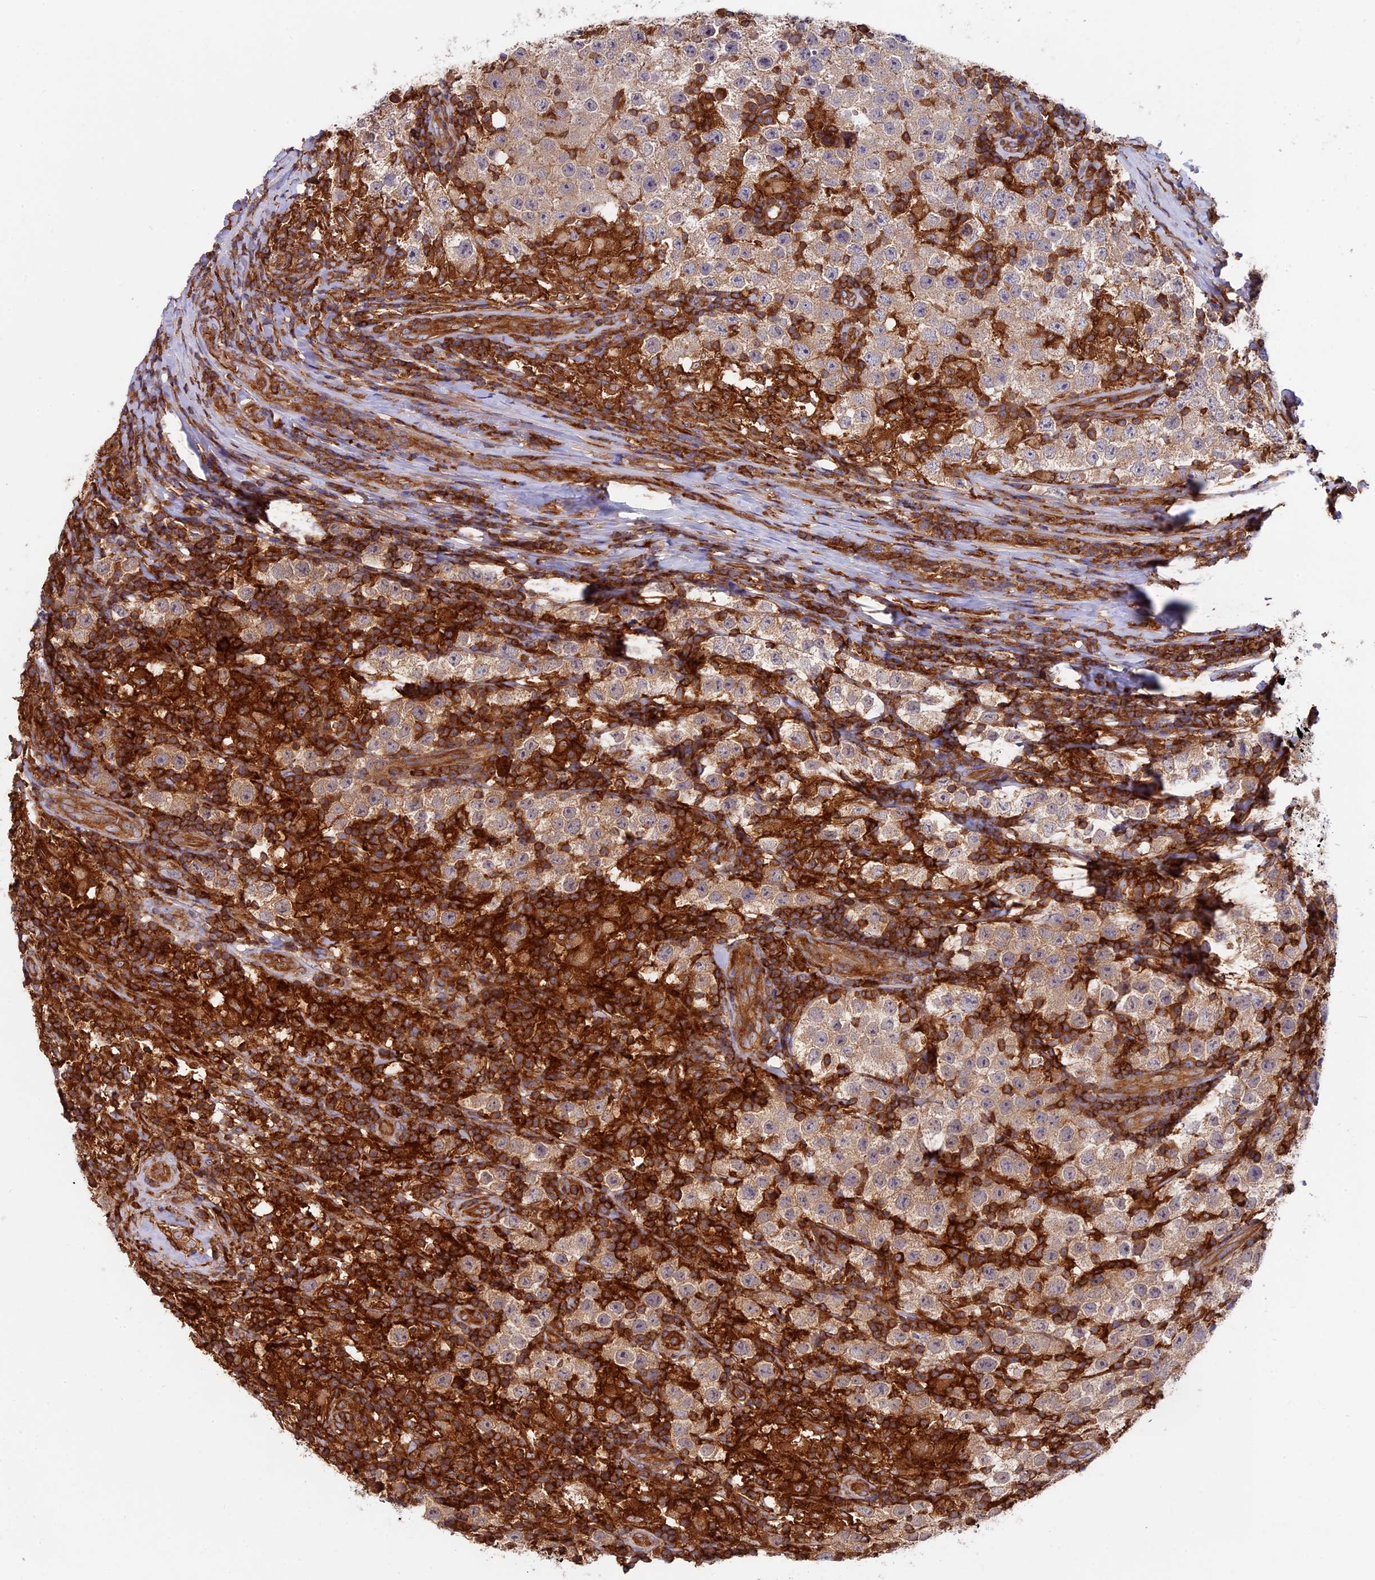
{"staining": {"intensity": "weak", "quantity": ">75%", "location": "cytoplasmic/membranous"}, "tissue": "testis cancer", "cell_type": "Tumor cells", "image_type": "cancer", "snomed": [{"axis": "morphology", "description": "Normal tissue, NOS"}, {"axis": "morphology", "description": "Urothelial carcinoma, High grade"}, {"axis": "morphology", "description": "Seminoma, NOS"}, {"axis": "morphology", "description": "Carcinoma, Embryonal, NOS"}, {"axis": "topography", "description": "Urinary bladder"}, {"axis": "topography", "description": "Testis"}], "caption": "High-power microscopy captured an immunohistochemistry photomicrograph of testis cancer (high-grade urothelial carcinoma), revealing weak cytoplasmic/membranous expression in about >75% of tumor cells.", "gene": "MYO9B", "patient": {"sex": "male", "age": 41}}